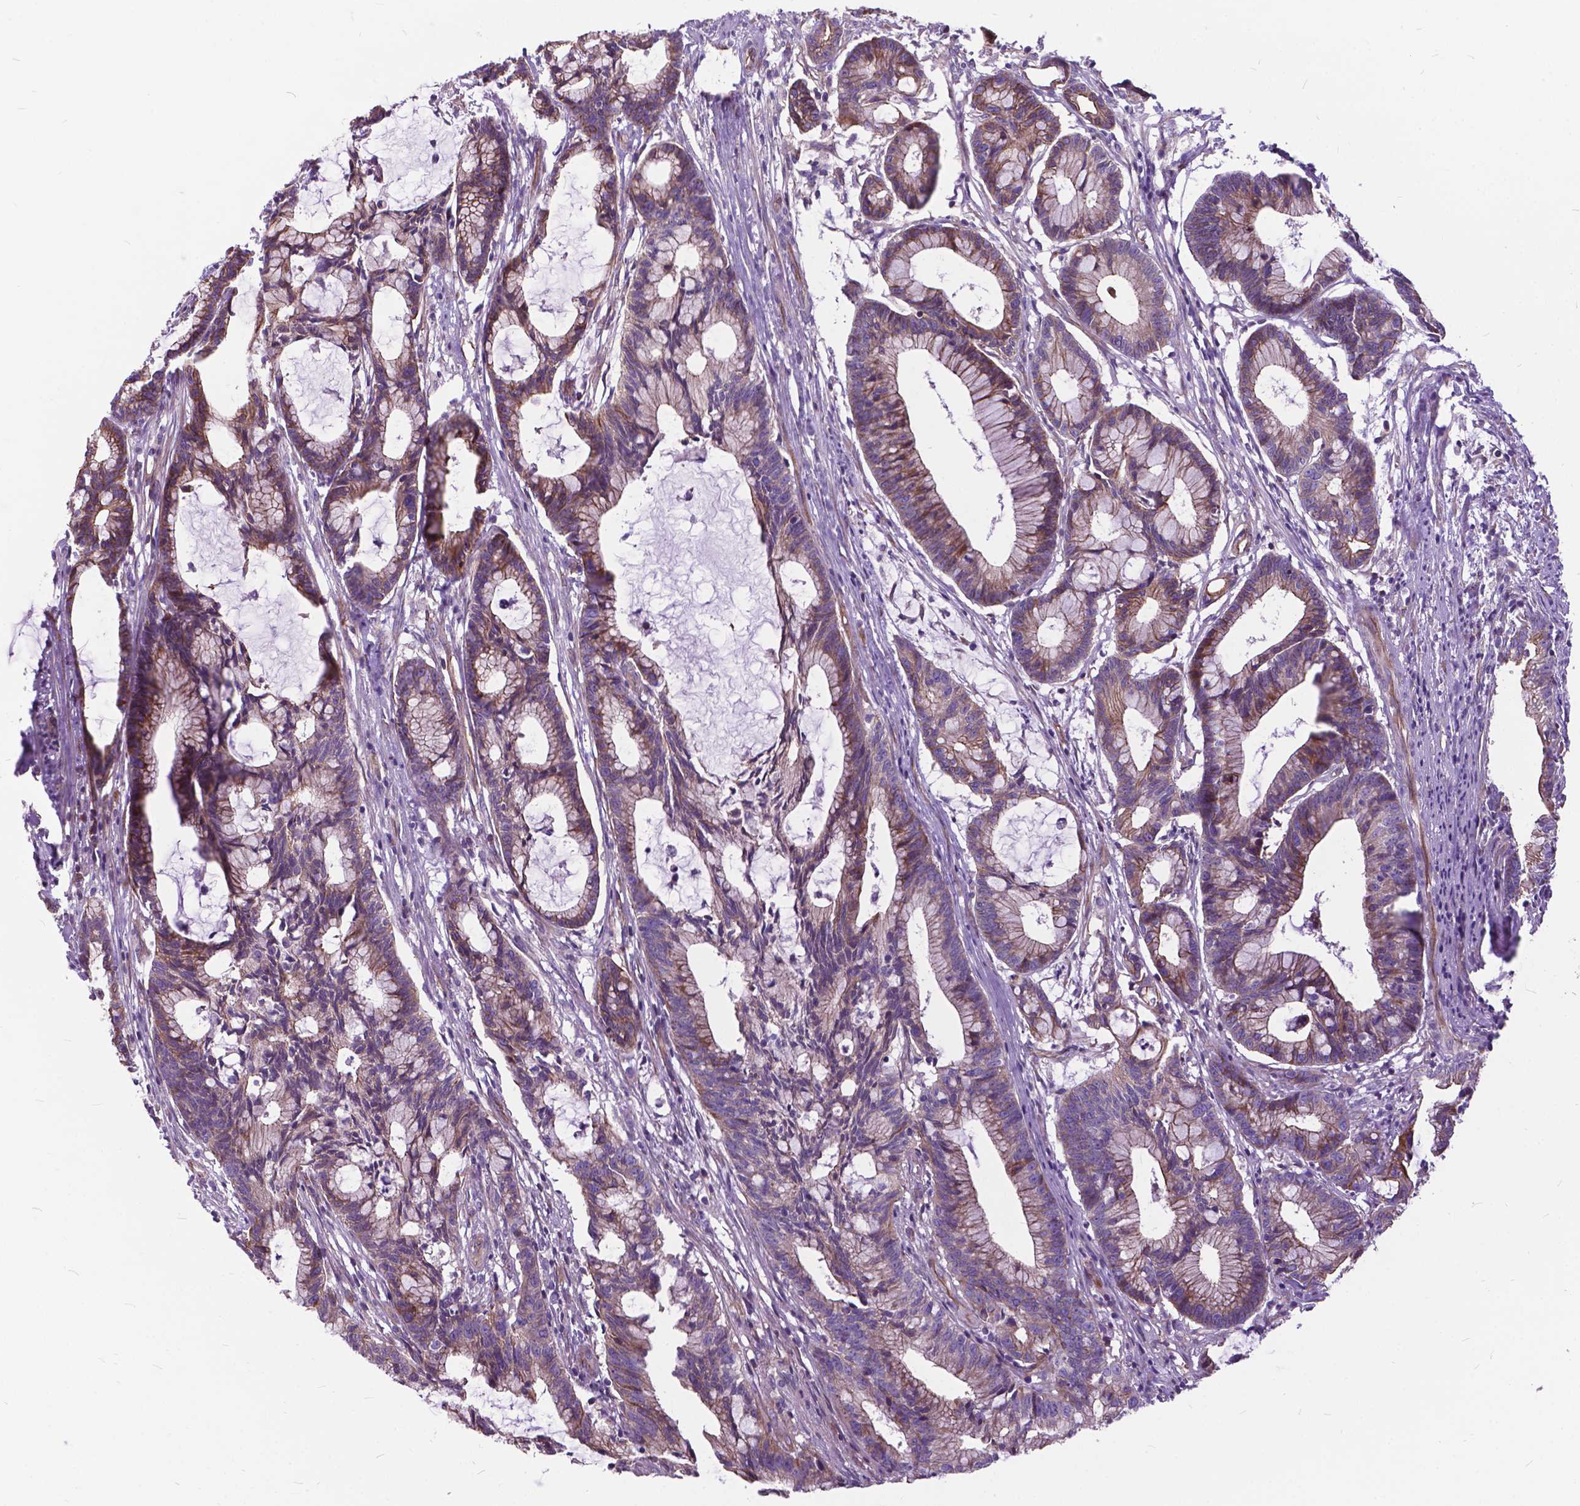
{"staining": {"intensity": "moderate", "quantity": "<25%", "location": "cytoplasmic/membranous"}, "tissue": "colorectal cancer", "cell_type": "Tumor cells", "image_type": "cancer", "snomed": [{"axis": "morphology", "description": "Adenocarcinoma, NOS"}, {"axis": "topography", "description": "Colon"}], "caption": "The immunohistochemical stain shows moderate cytoplasmic/membranous positivity in tumor cells of adenocarcinoma (colorectal) tissue.", "gene": "FLT4", "patient": {"sex": "female", "age": 78}}